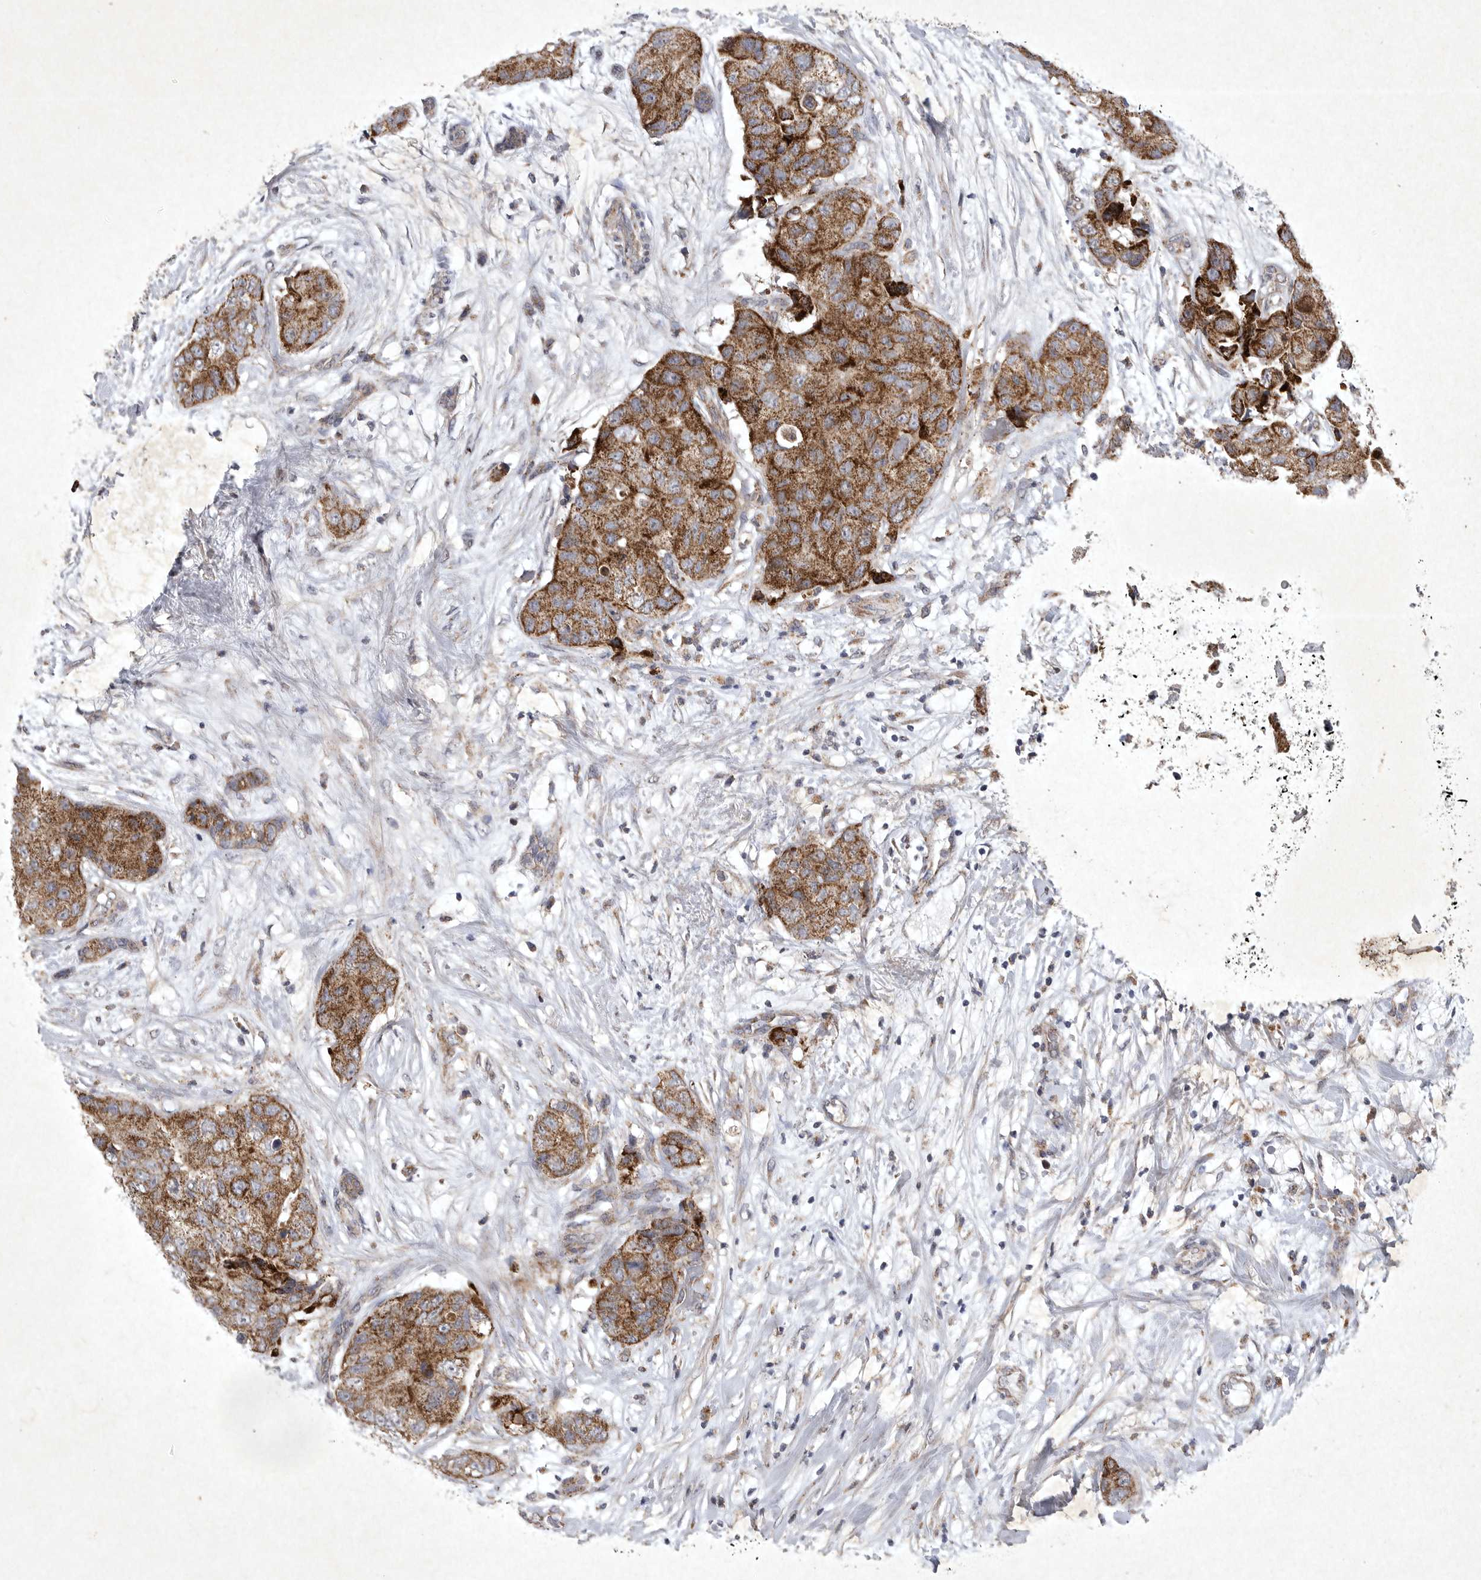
{"staining": {"intensity": "strong", "quantity": ">75%", "location": "cytoplasmic/membranous"}, "tissue": "breast cancer", "cell_type": "Tumor cells", "image_type": "cancer", "snomed": [{"axis": "morphology", "description": "Duct carcinoma"}, {"axis": "topography", "description": "Breast"}], "caption": "Human breast cancer stained with a protein marker reveals strong staining in tumor cells.", "gene": "DDR1", "patient": {"sex": "female", "age": 62}}